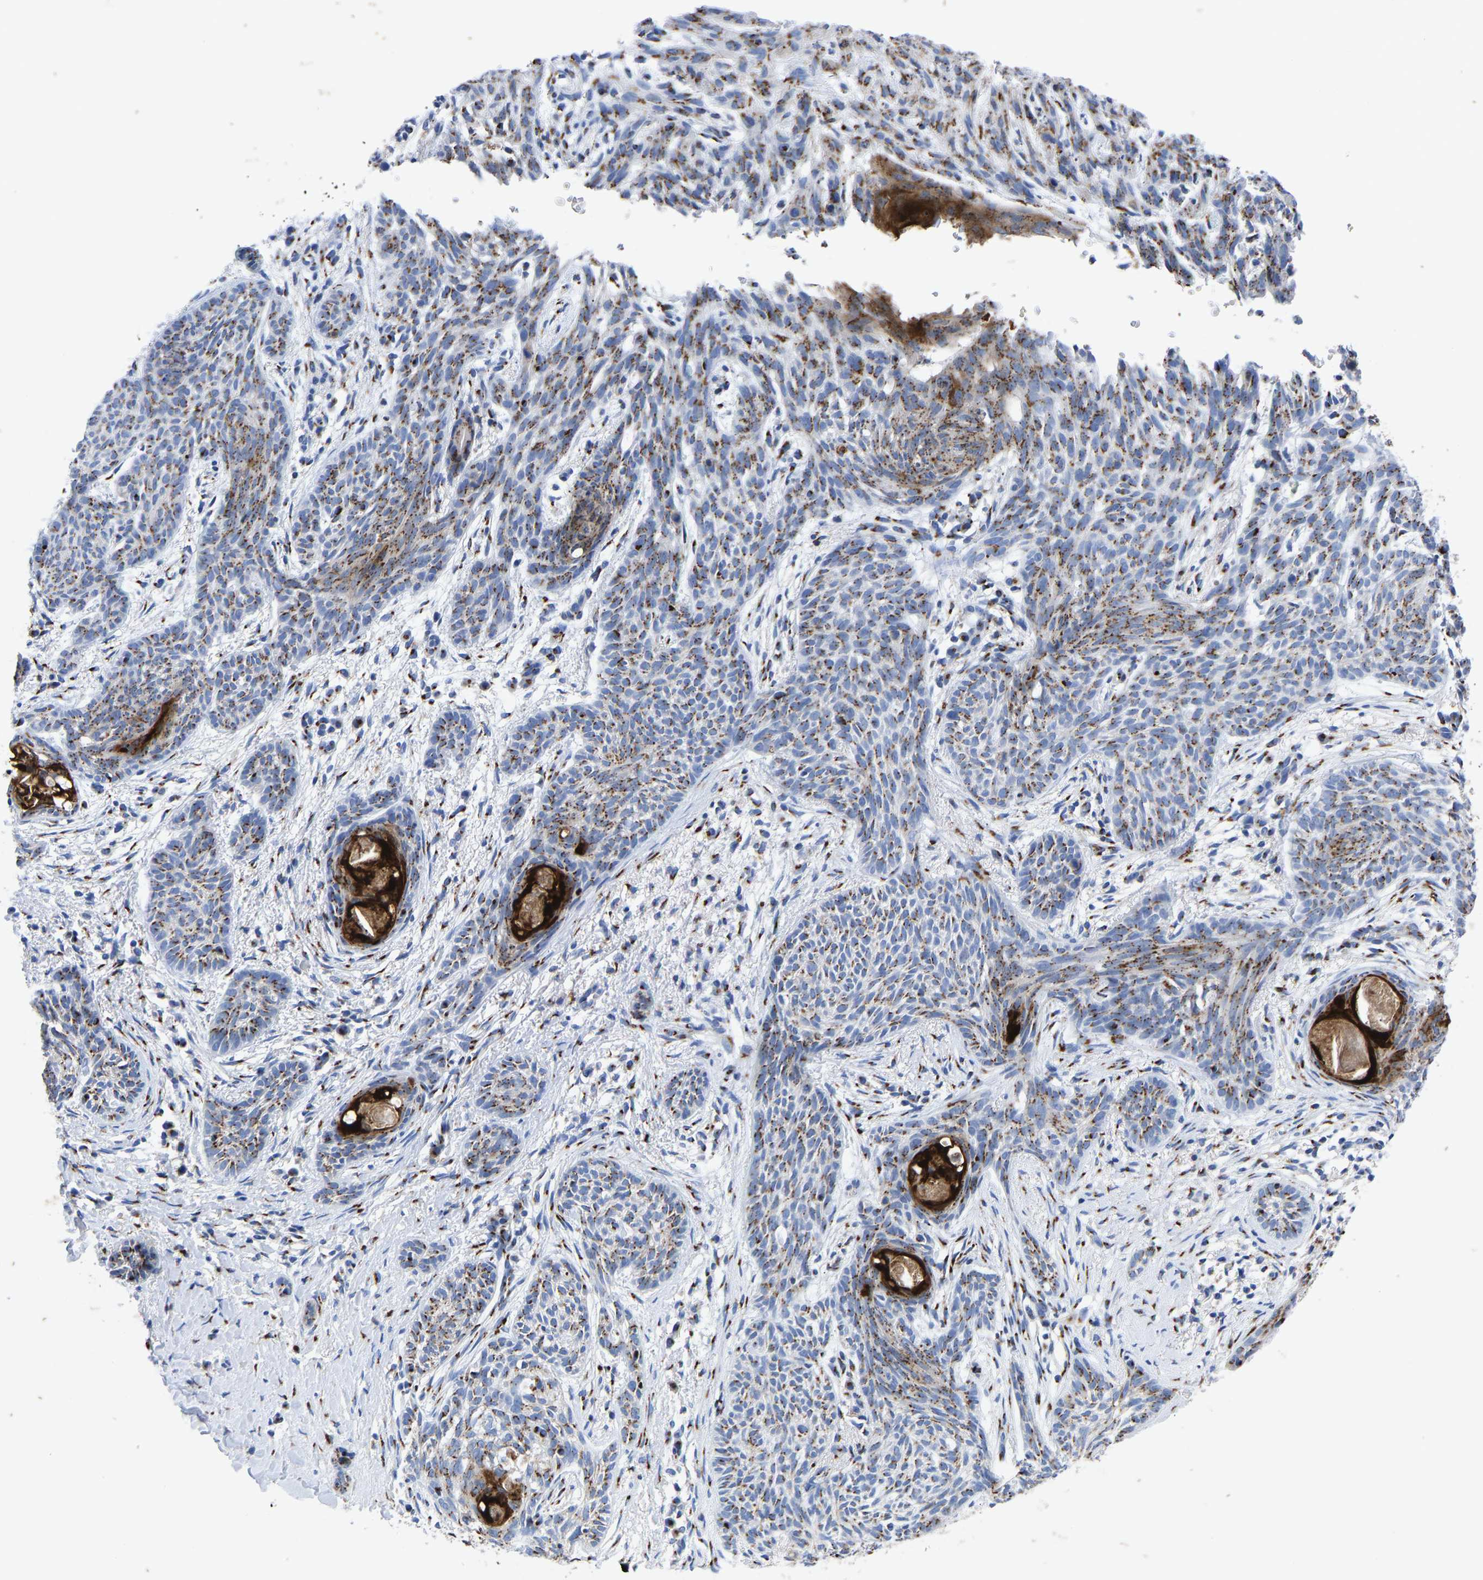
{"staining": {"intensity": "moderate", "quantity": ">75%", "location": "cytoplasmic/membranous"}, "tissue": "skin cancer", "cell_type": "Tumor cells", "image_type": "cancer", "snomed": [{"axis": "morphology", "description": "Basal cell carcinoma"}, {"axis": "topography", "description": "Skin"}], "caption": "A brown stain labels moderate cytoplasmic/membranous positivity of a protein in human skin cancer tumor cells.", "gene": "TMEM87A", "patient": {"sex": "female", "age": 59}}